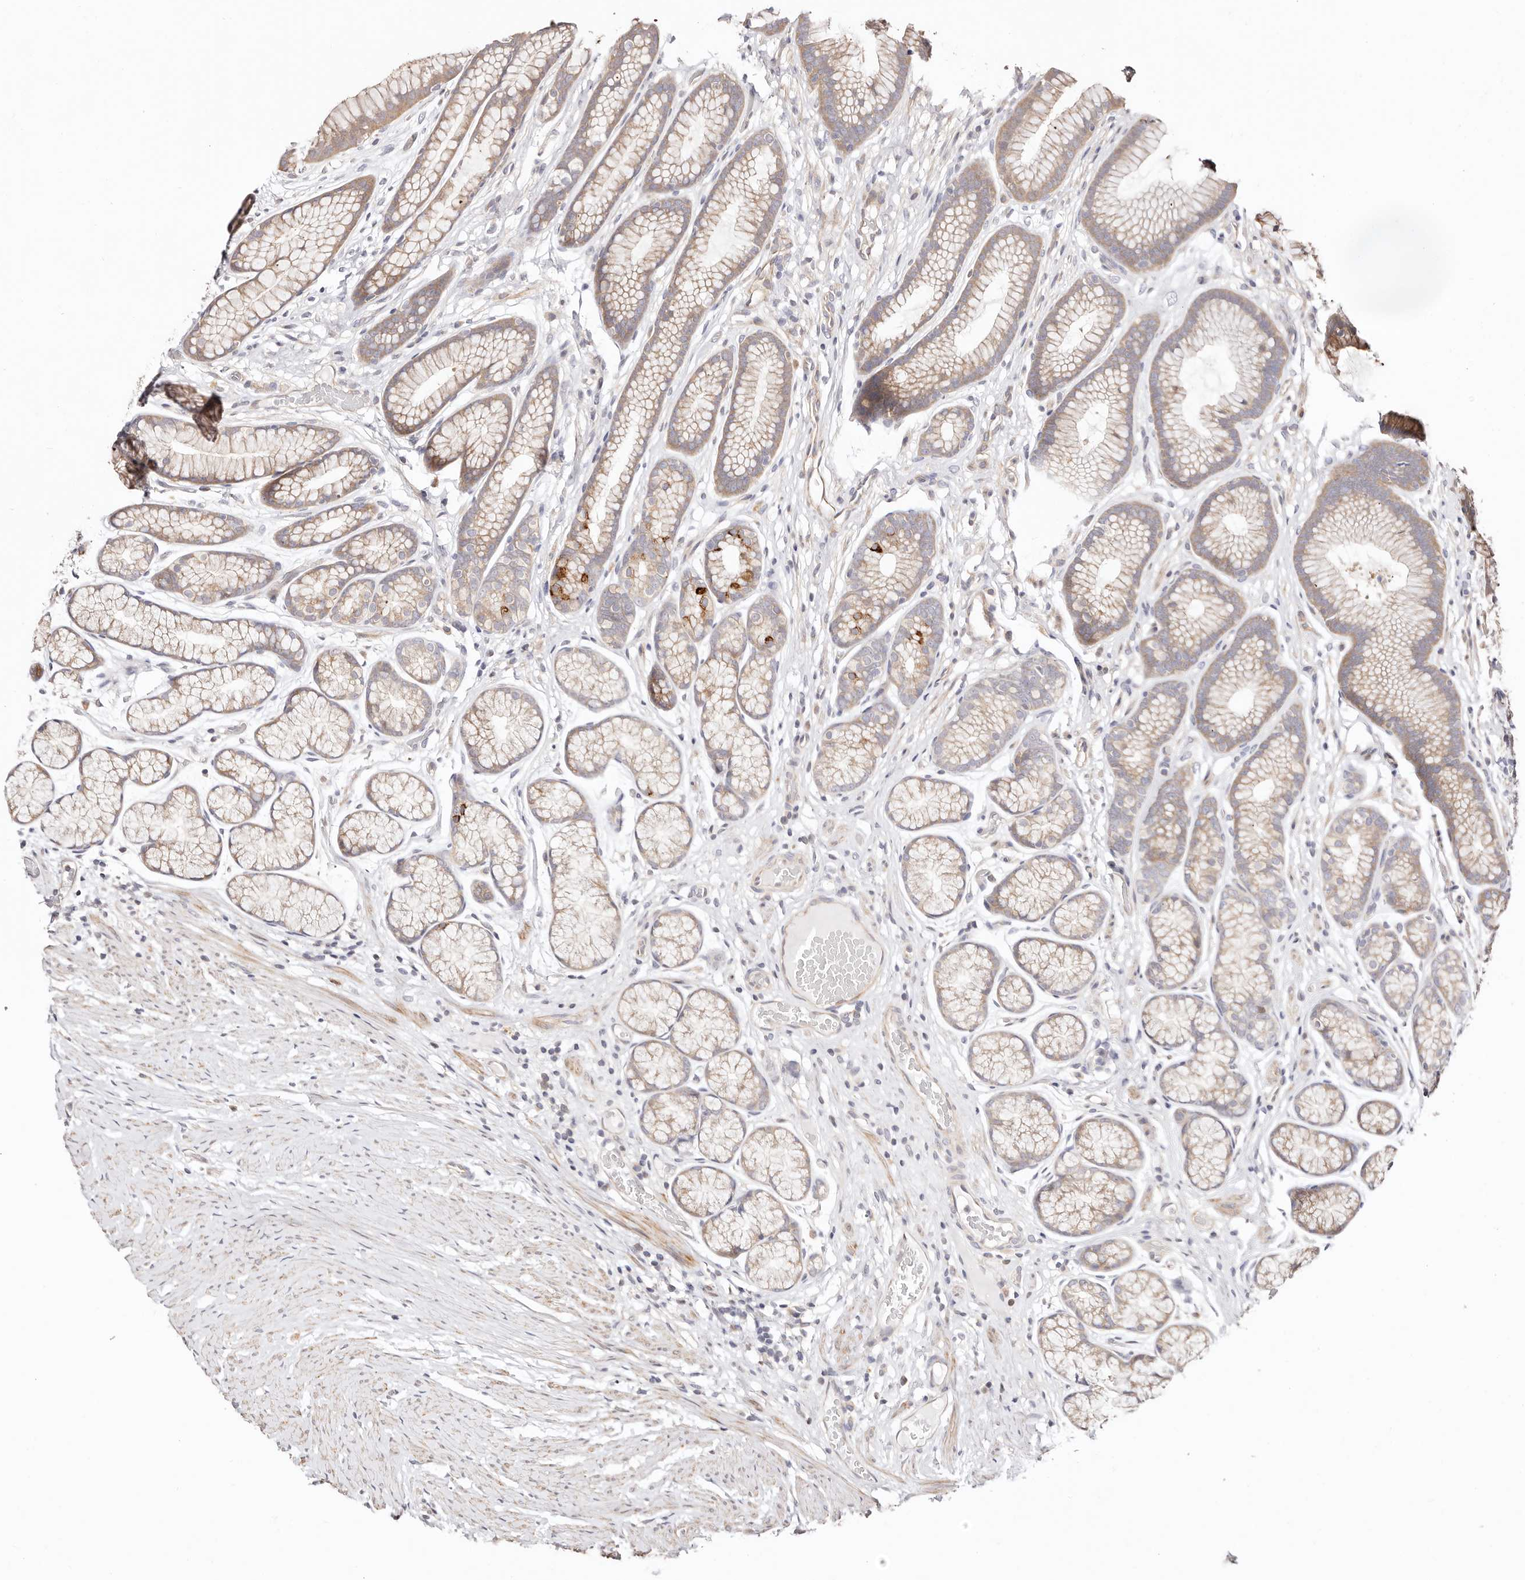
{"staining": {"intensity": "moderate", "quantity": "25%-75%", "location": "cytoplasmic/membranous"}, "tissue": "stomach", "cell_type": "Glandular cells", "image_type": "normal", "snomed": [{"axis": "morphology", "description": "Normal tissue, NOS"}, {"axis": "topography", "description": "Stomach"}], "caption": "Immunohistochemical staining of normal human stomach displays medium levels of moderate cytoplasmic/membranous staining in approximately 25%-75% of glandular cells.", "gene": "MAPK1", "patient": {"sex": "male", "age": 42}}